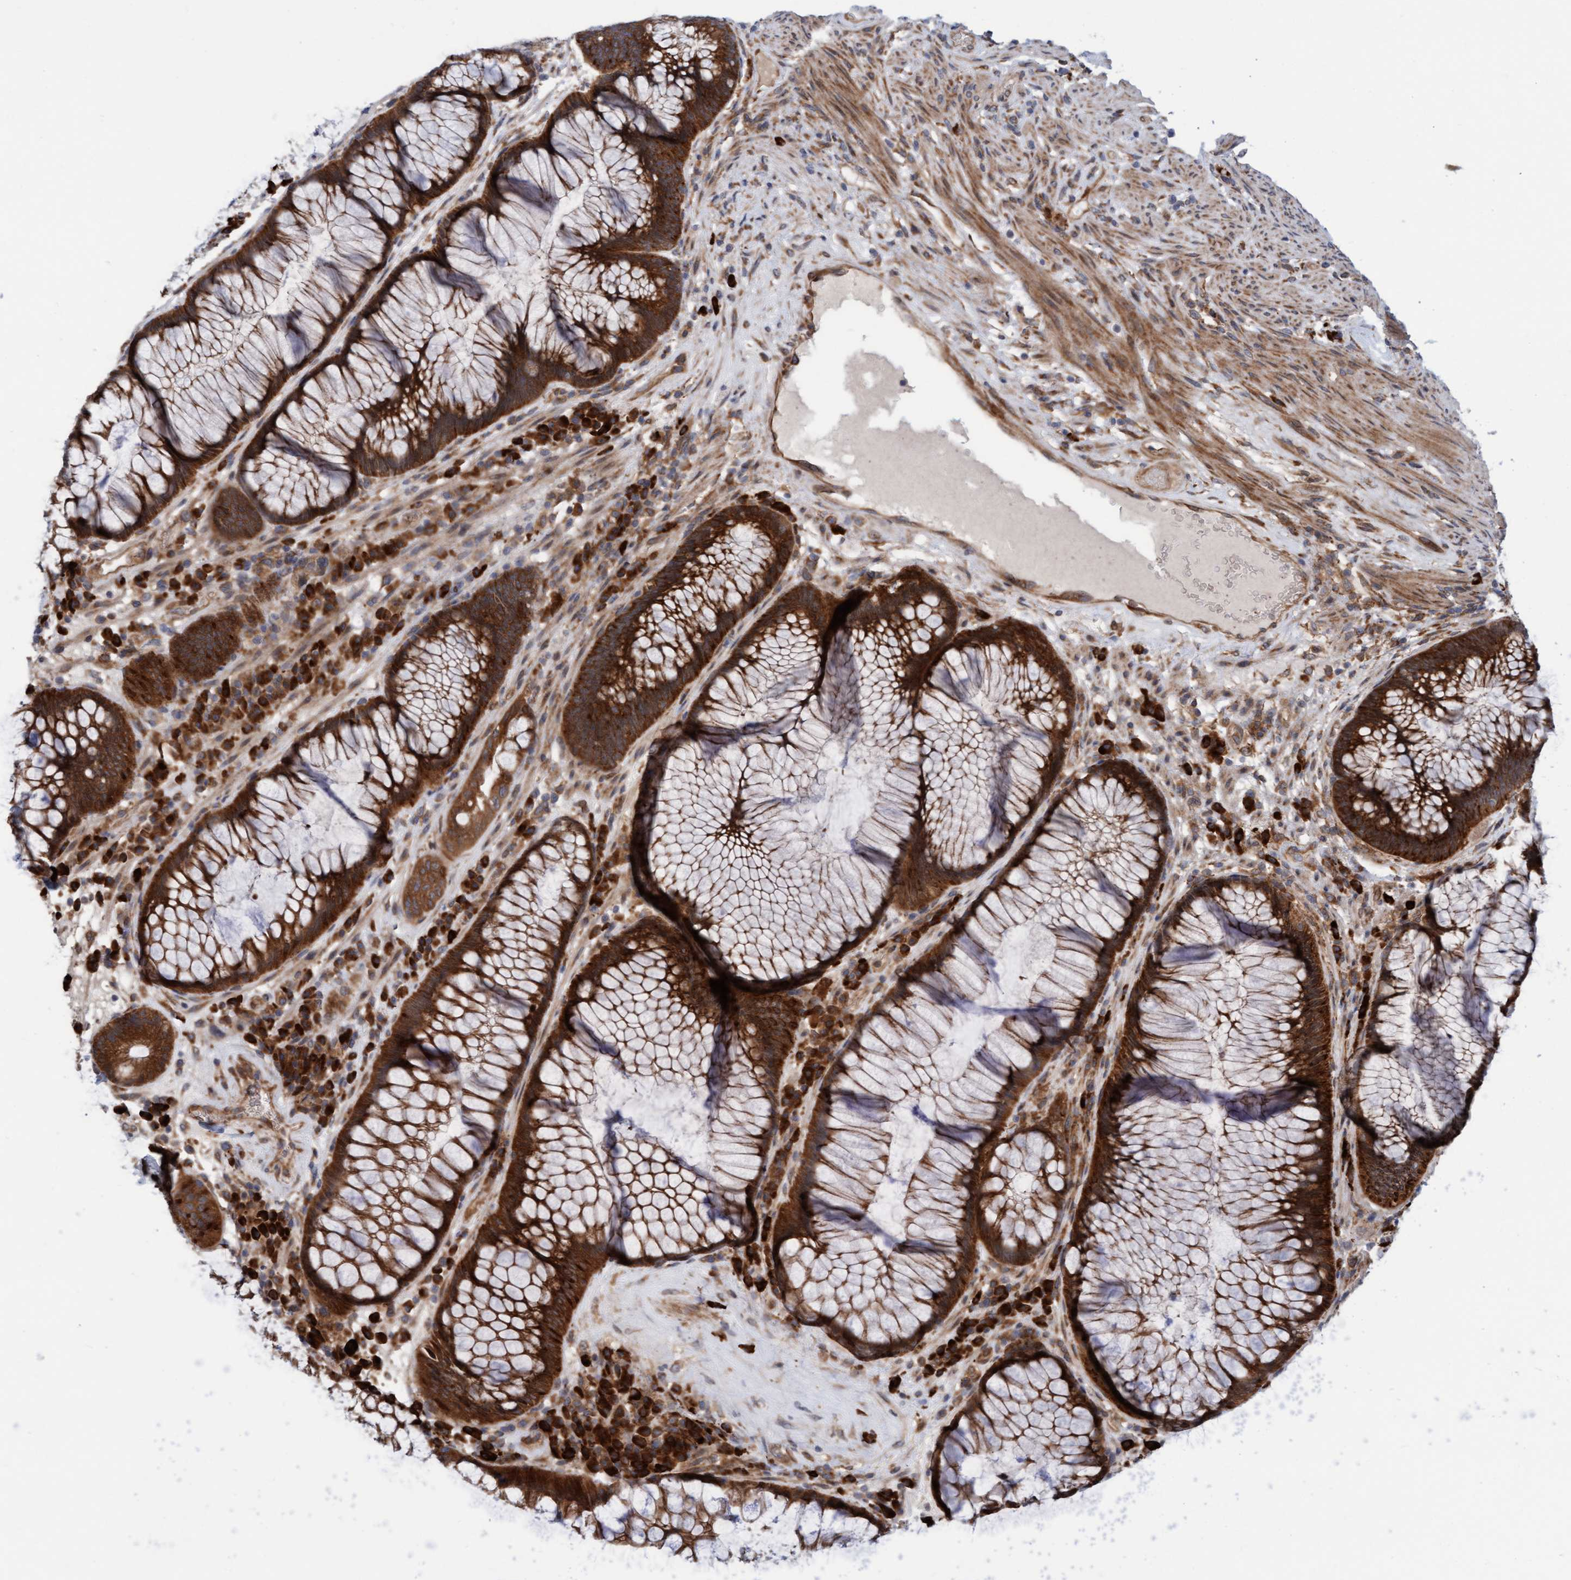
{"staining": {"intensity": "strong", "quantity": ">75%", "location": "cytoplasmic/membranous"}, "tissue": "rectum", "cell_type": "Glandular cells", "image_type": "normal", "snomed": [{"axis": "morphology", "description": "Normal tissue, NOS"}, {"axis": "topography", "description": "Rectum"}], "caption": "Protein staining exhibits strong cytoplasmic/membranous staining in approximately >75% of glandular cells in normal rectum.", "gene": "KIAA0753", "patient": {"sex": "male", "age": 51}}